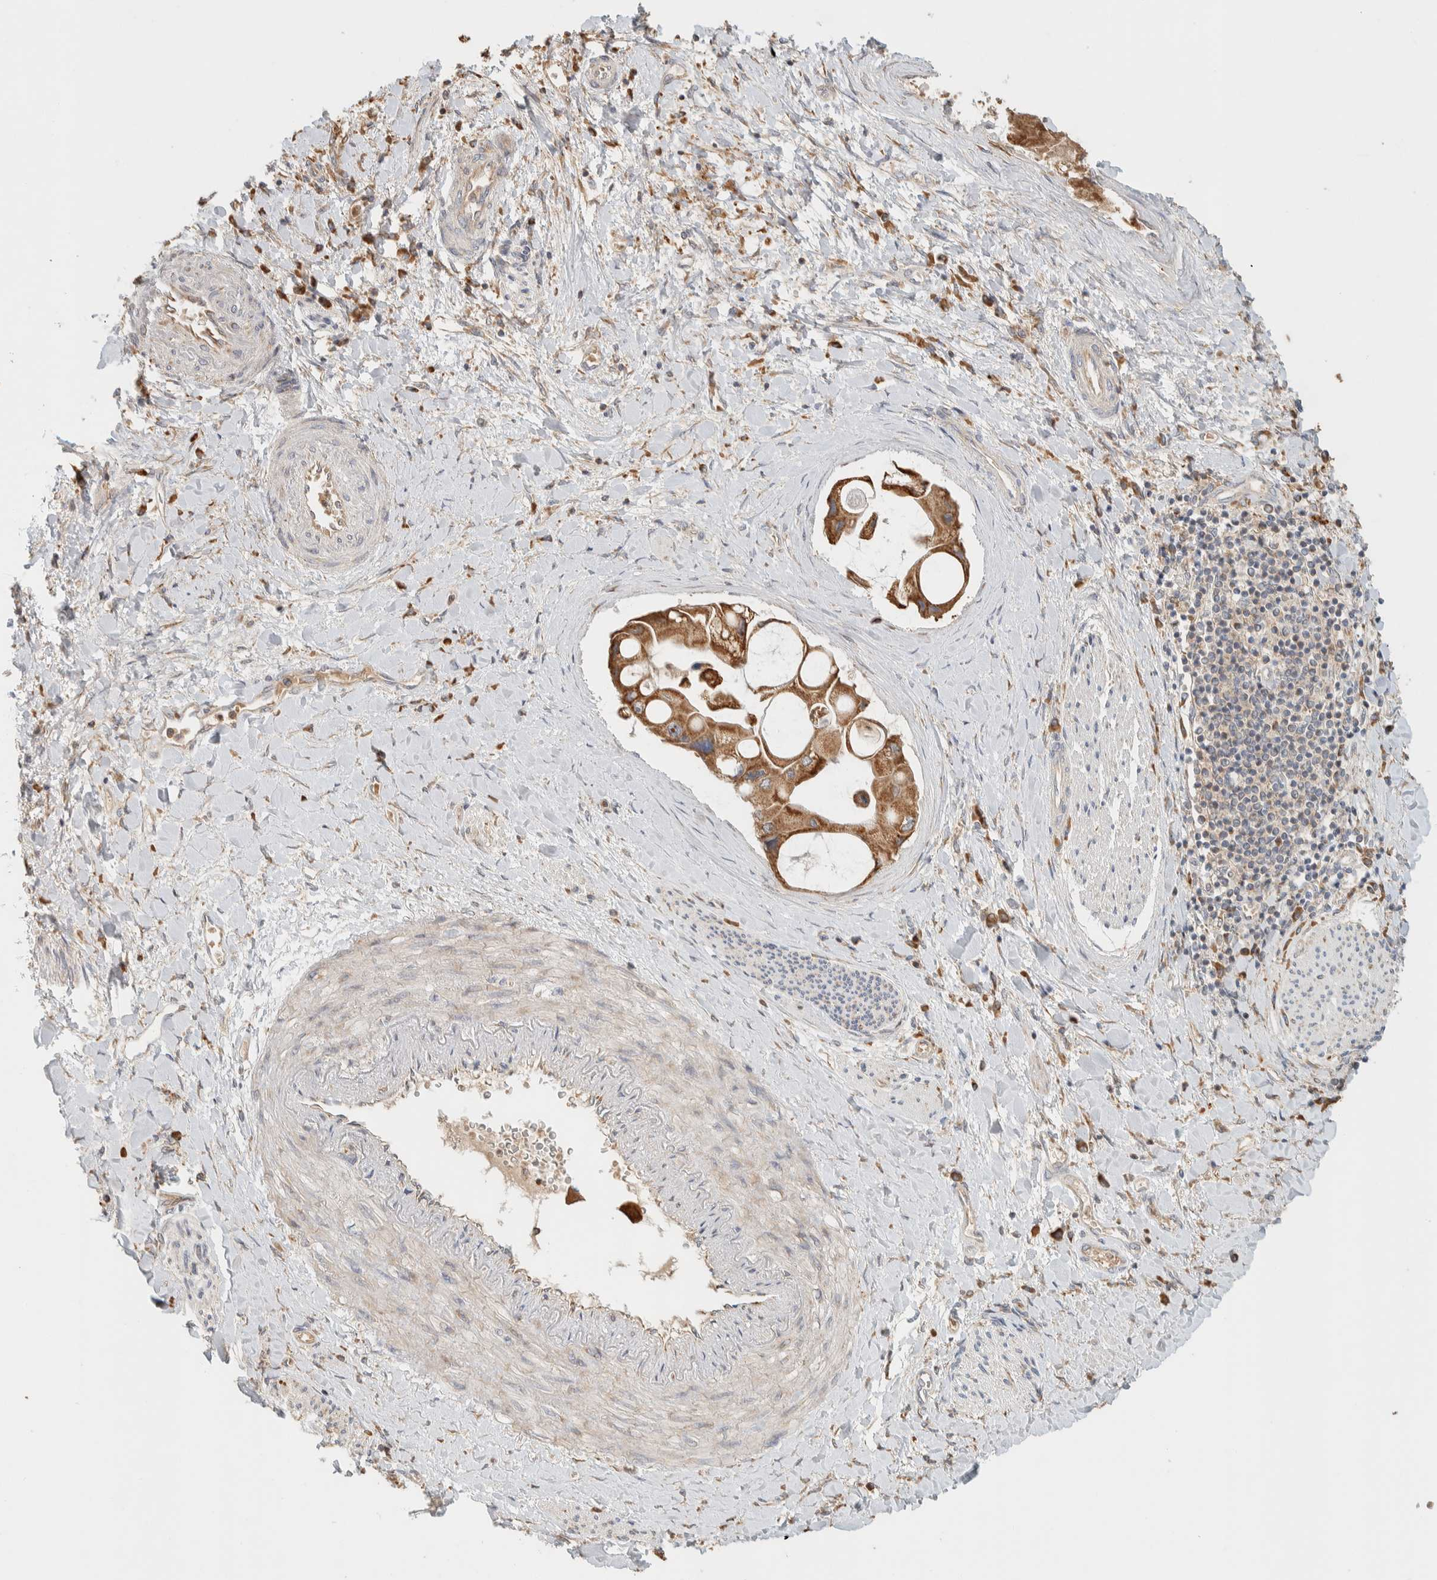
{"staining": {"intensity": "strong", "quantity": ">75%", "location": "cytoplasmic/membranous"}, "tissue": "liver cancer", "cell_type": "Tumor cells", "image_type": "cancer", "snomed": [{"axis": "morphology", "description": "Cholangiocarcinoma"}, {"axis": "topography", "description": "Liver"}], "caption": "A brown stain shows strong cytoplasmic/membranous expression of a protein in human liver cholangiocarcinoma tumor cells.", "gene": "RAB11FIP1", "patient": {"sex": "male", "age": 50}}